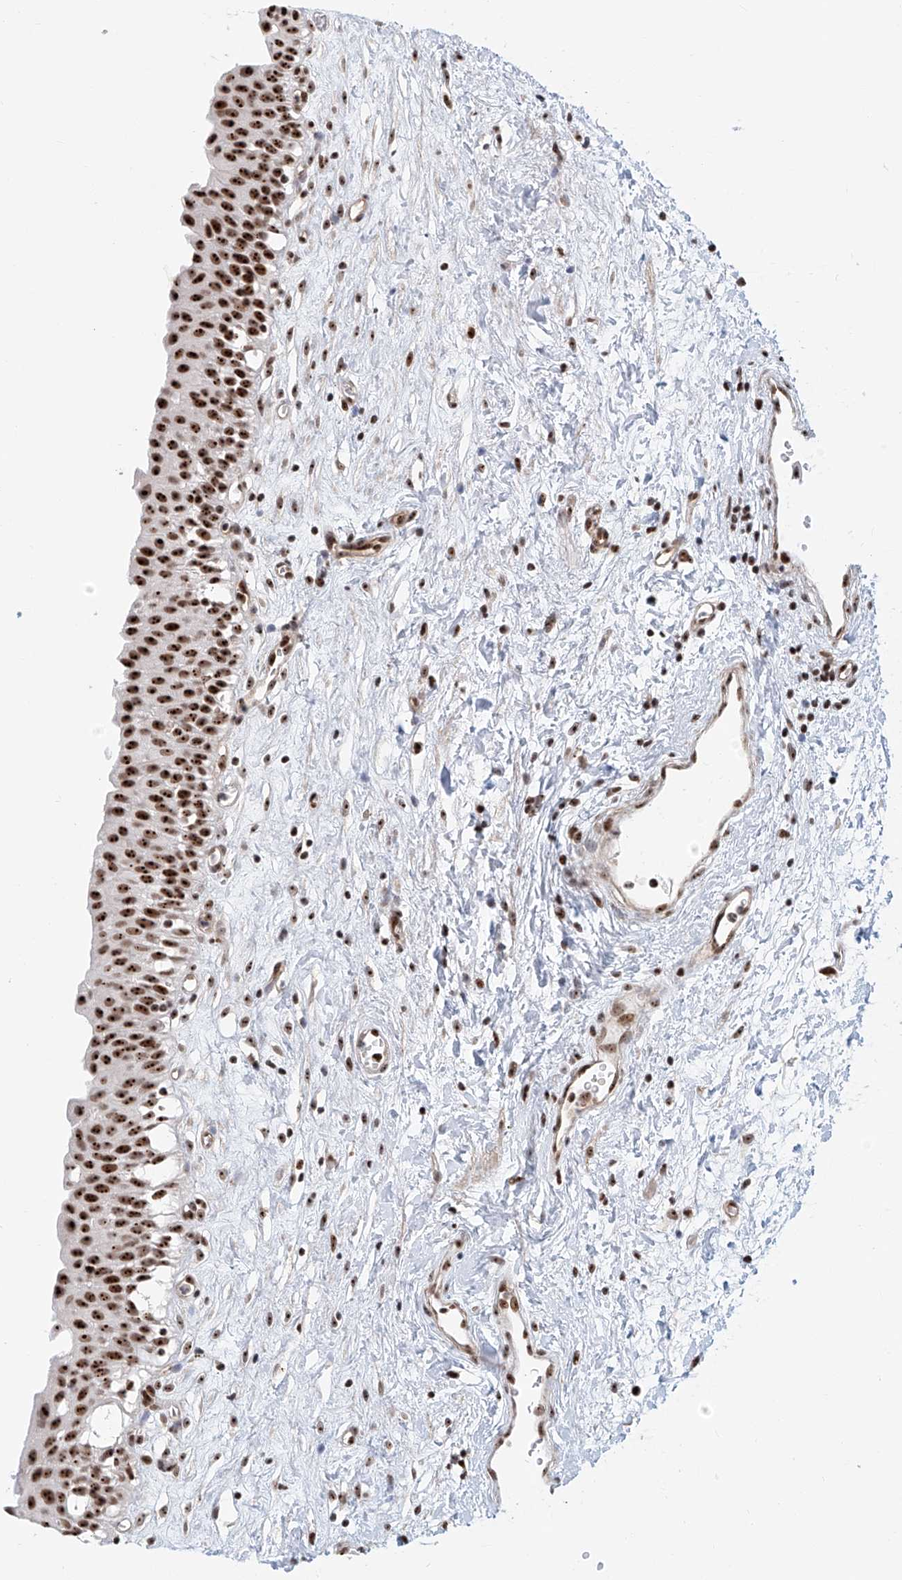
{"staining": {"intensity": "strong", "quantity": ">75%", "location": "nuclear"}, "tissue": "urinary bladder", "cell_type": "Urothelial cells", "image_type": "normal", "snomed": [{"axis": "morphology", "description": "Normal tissue, NOS"}, {"axis": "topography", "description": "Urinary bladder"}], "caption": "This is a micrograph of immunohistochemistry (IHC) staining of unremarkable urinary bladder, which shows strong staining in the nuclear of urothelial cells.", "gene": "PRUNE2", "patient": {"sex": "male", "age": 51}}